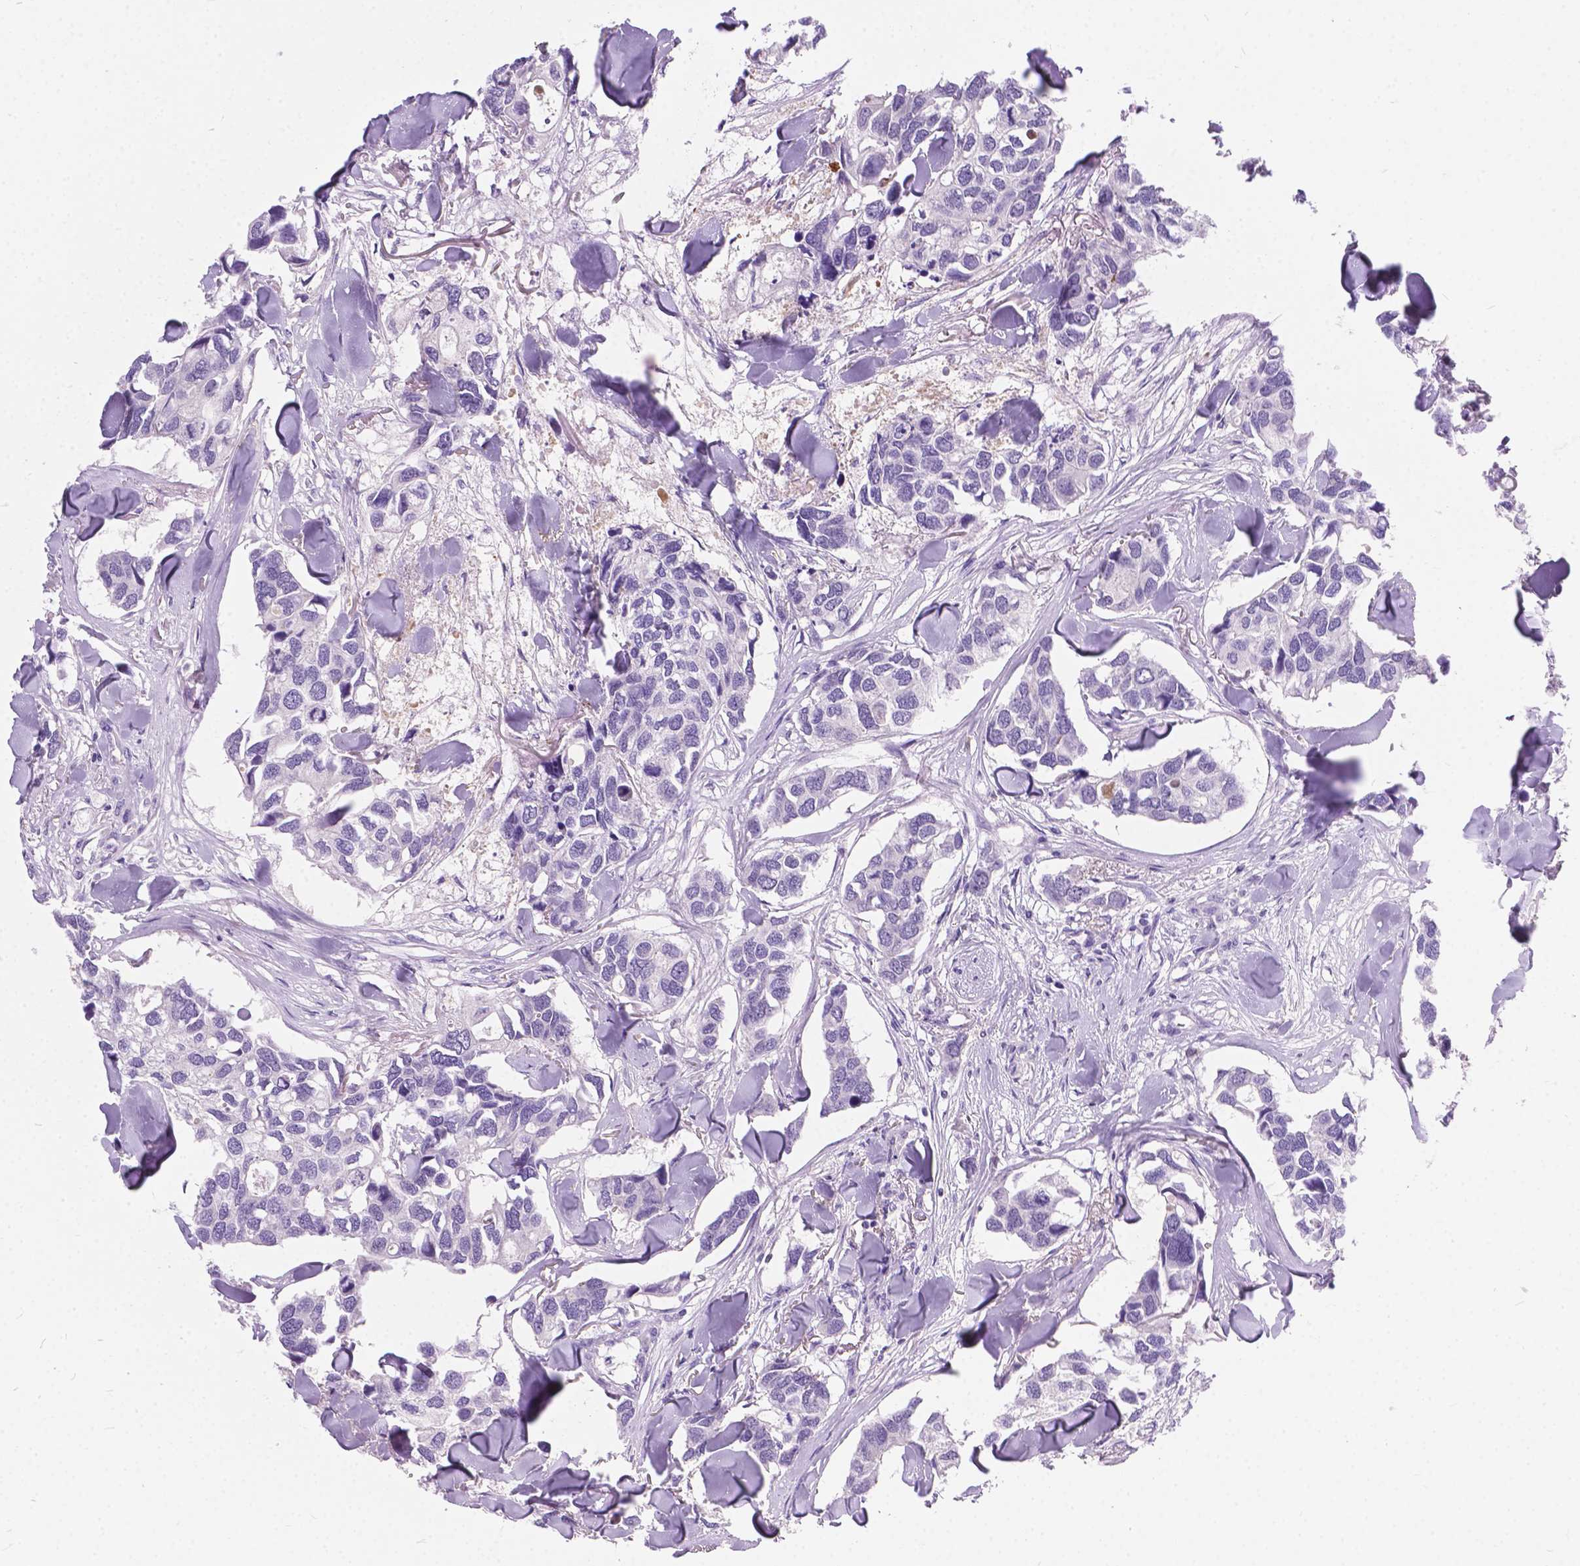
{"staining": {"intensity": "negative", "quantity": "none", "location": "none"}, "tissue": "breast cancer", "cell_type": "Tumor cells", "image_type": "cancer", "snomed": [{"axis": "morphology", "description": "Duct carcinoma"}, {"axis": "topography", "description": "Breast"}], "caption": "Immunohistochemistry (IHC) of human invasive ductal carcinoma (breast) displays no positivity in tumor cells.", "gene": "ARMS2", "patient": {"sex": "female", "age": 83}}